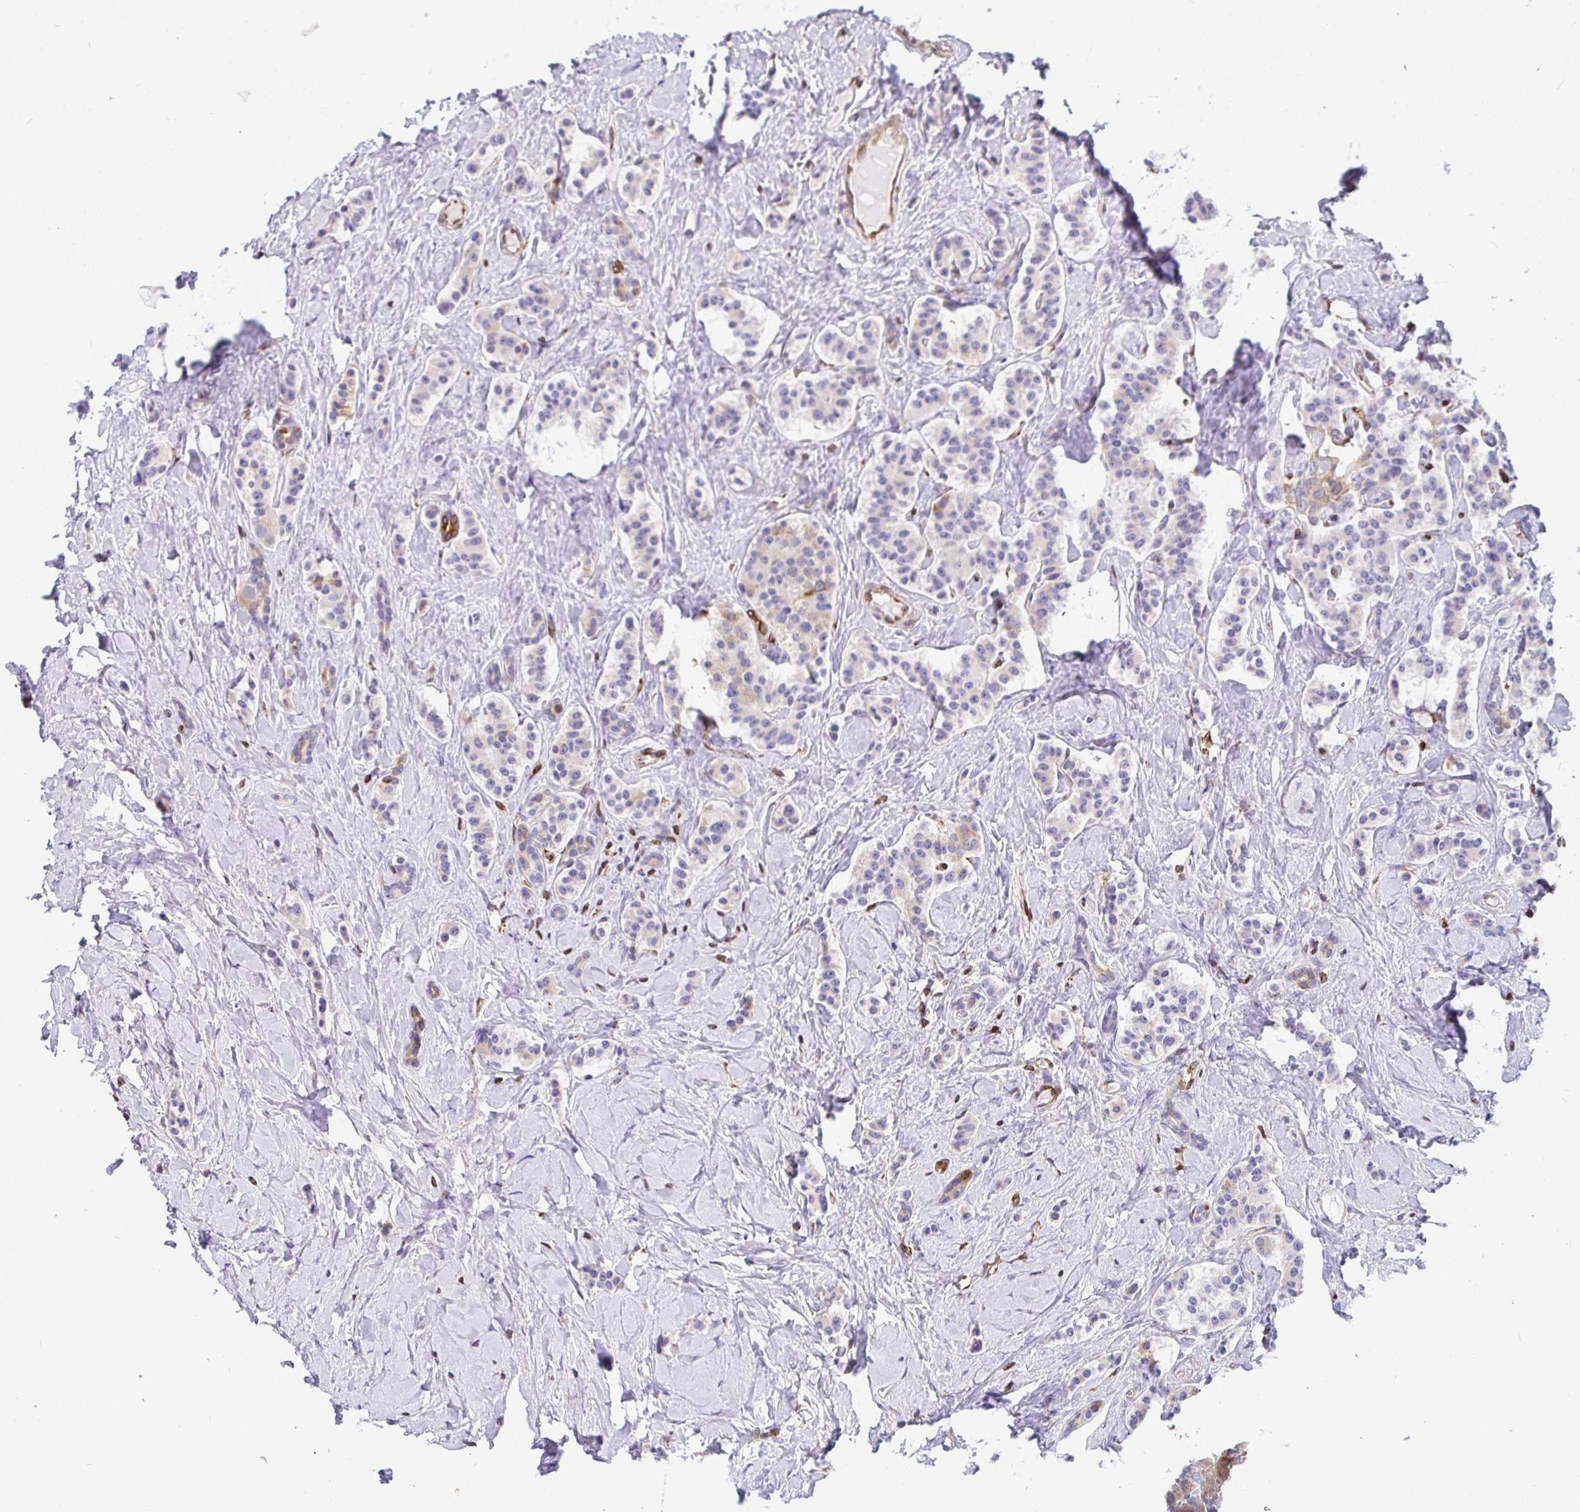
{"staining": {"intensity": "negative", "quantity": "none", "location": "none"}, "tissue": "carcinoid", "cell_type": "Tumor cells", "image_type": "cancer", "snomed": [{"axis": "morphology", "description": "Normal tissue, NOS"}, {"axis": "morphology", "description": "Carcinoid, malignant, NOS"}, {"axis": "topography", "description": "Pancreas"}], "caption": "An image of human carcinoid (malignant) is negative for staining in tumor cells.", "gene": "TP53I11", "patient": {"sex": "male", "age": 36}}